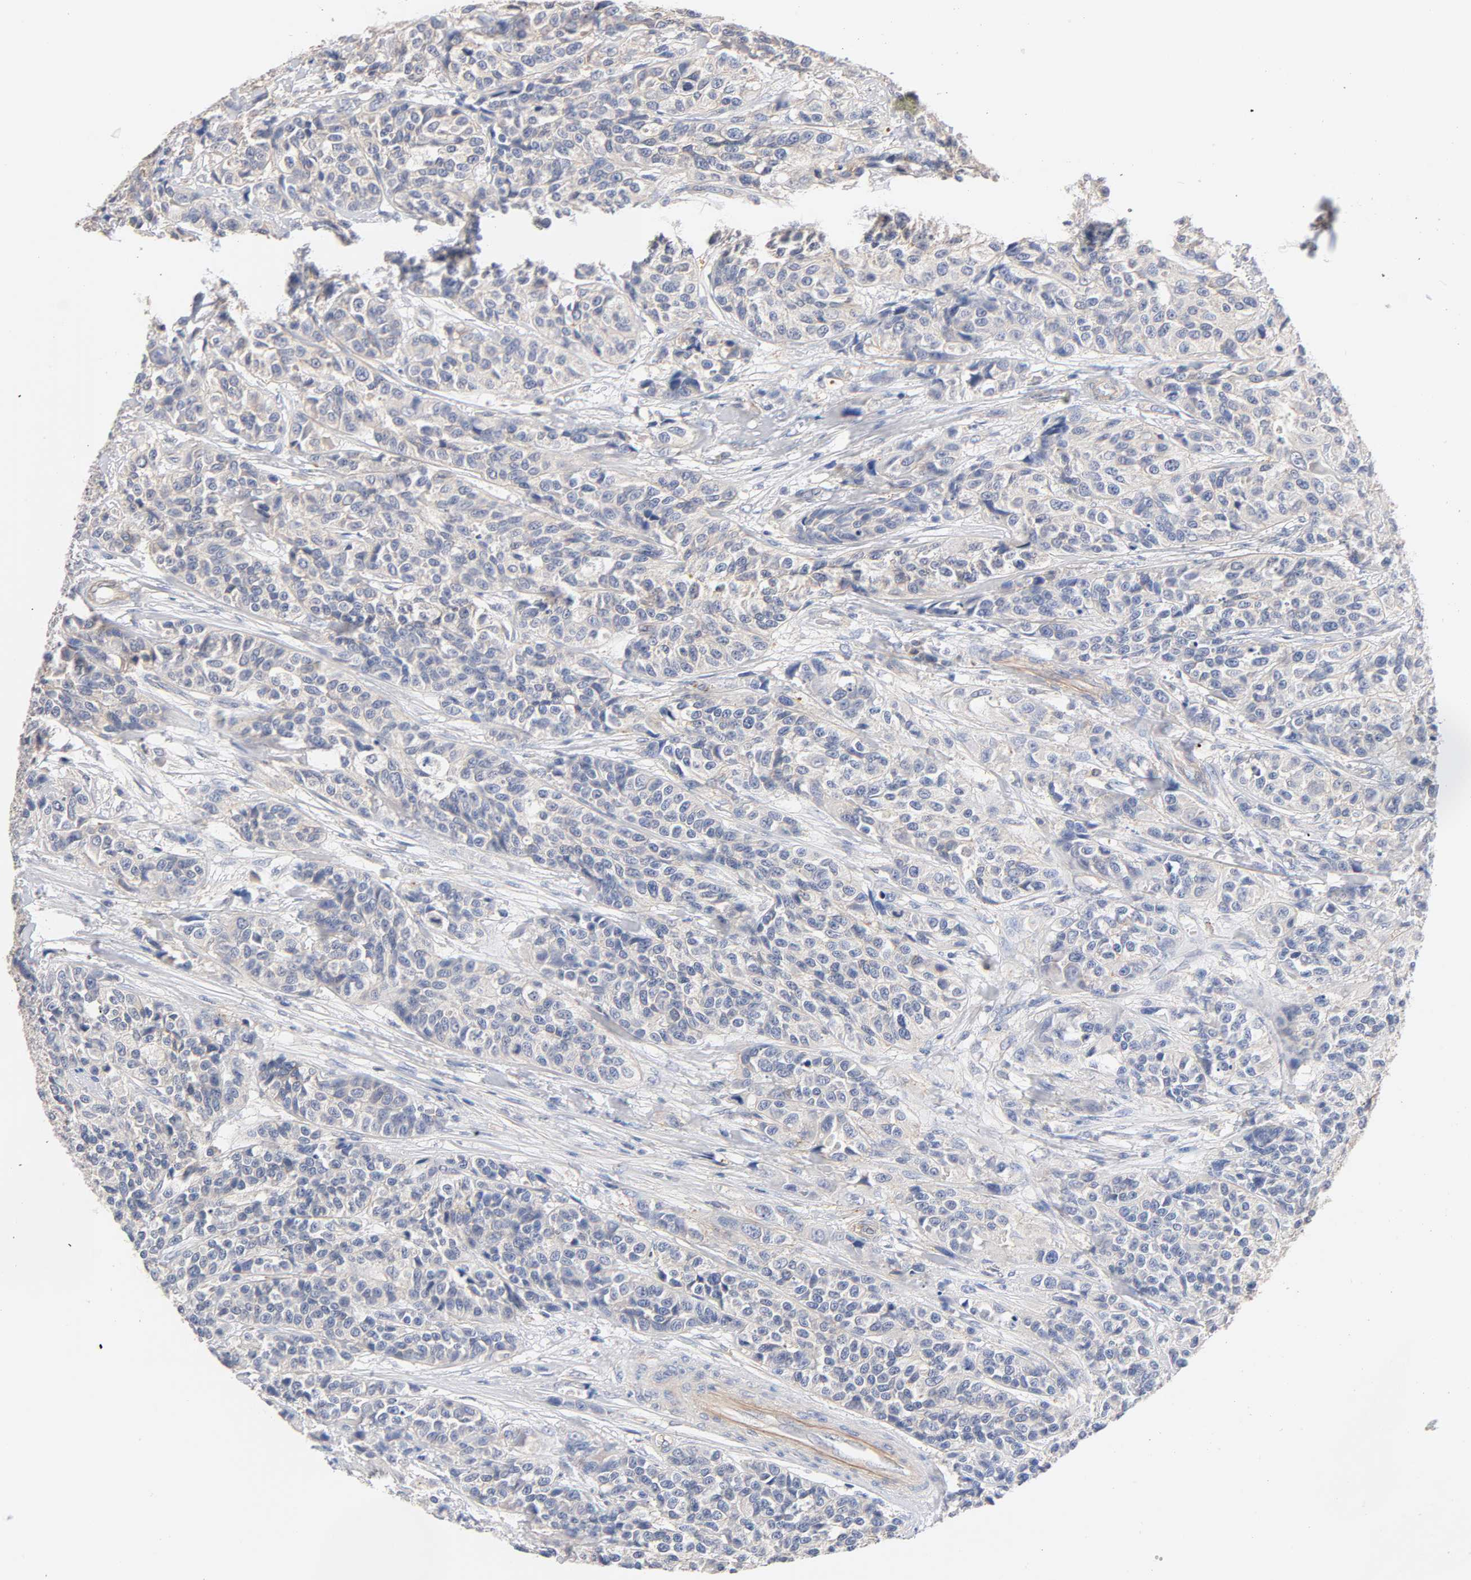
{"staining": {"intensity": "negative", "quantity": "none", "location": "none"}, "tissue": "urothelial cancer", "cell_type": "Tumor cells", "image_type": "cancer", "snomed": [{"axis": "morphology", "description": "Urothelial carcinoma, High grade"}, {"axis": "topography", "description": "Urinary bladder"}], "caption": "Immunohistochemical staining of human high-grade urothelial carcinoma displays no significant positivity in tumor cells.", "gene": "STRN3", "patient": {"sex": "female", "age": 81}}